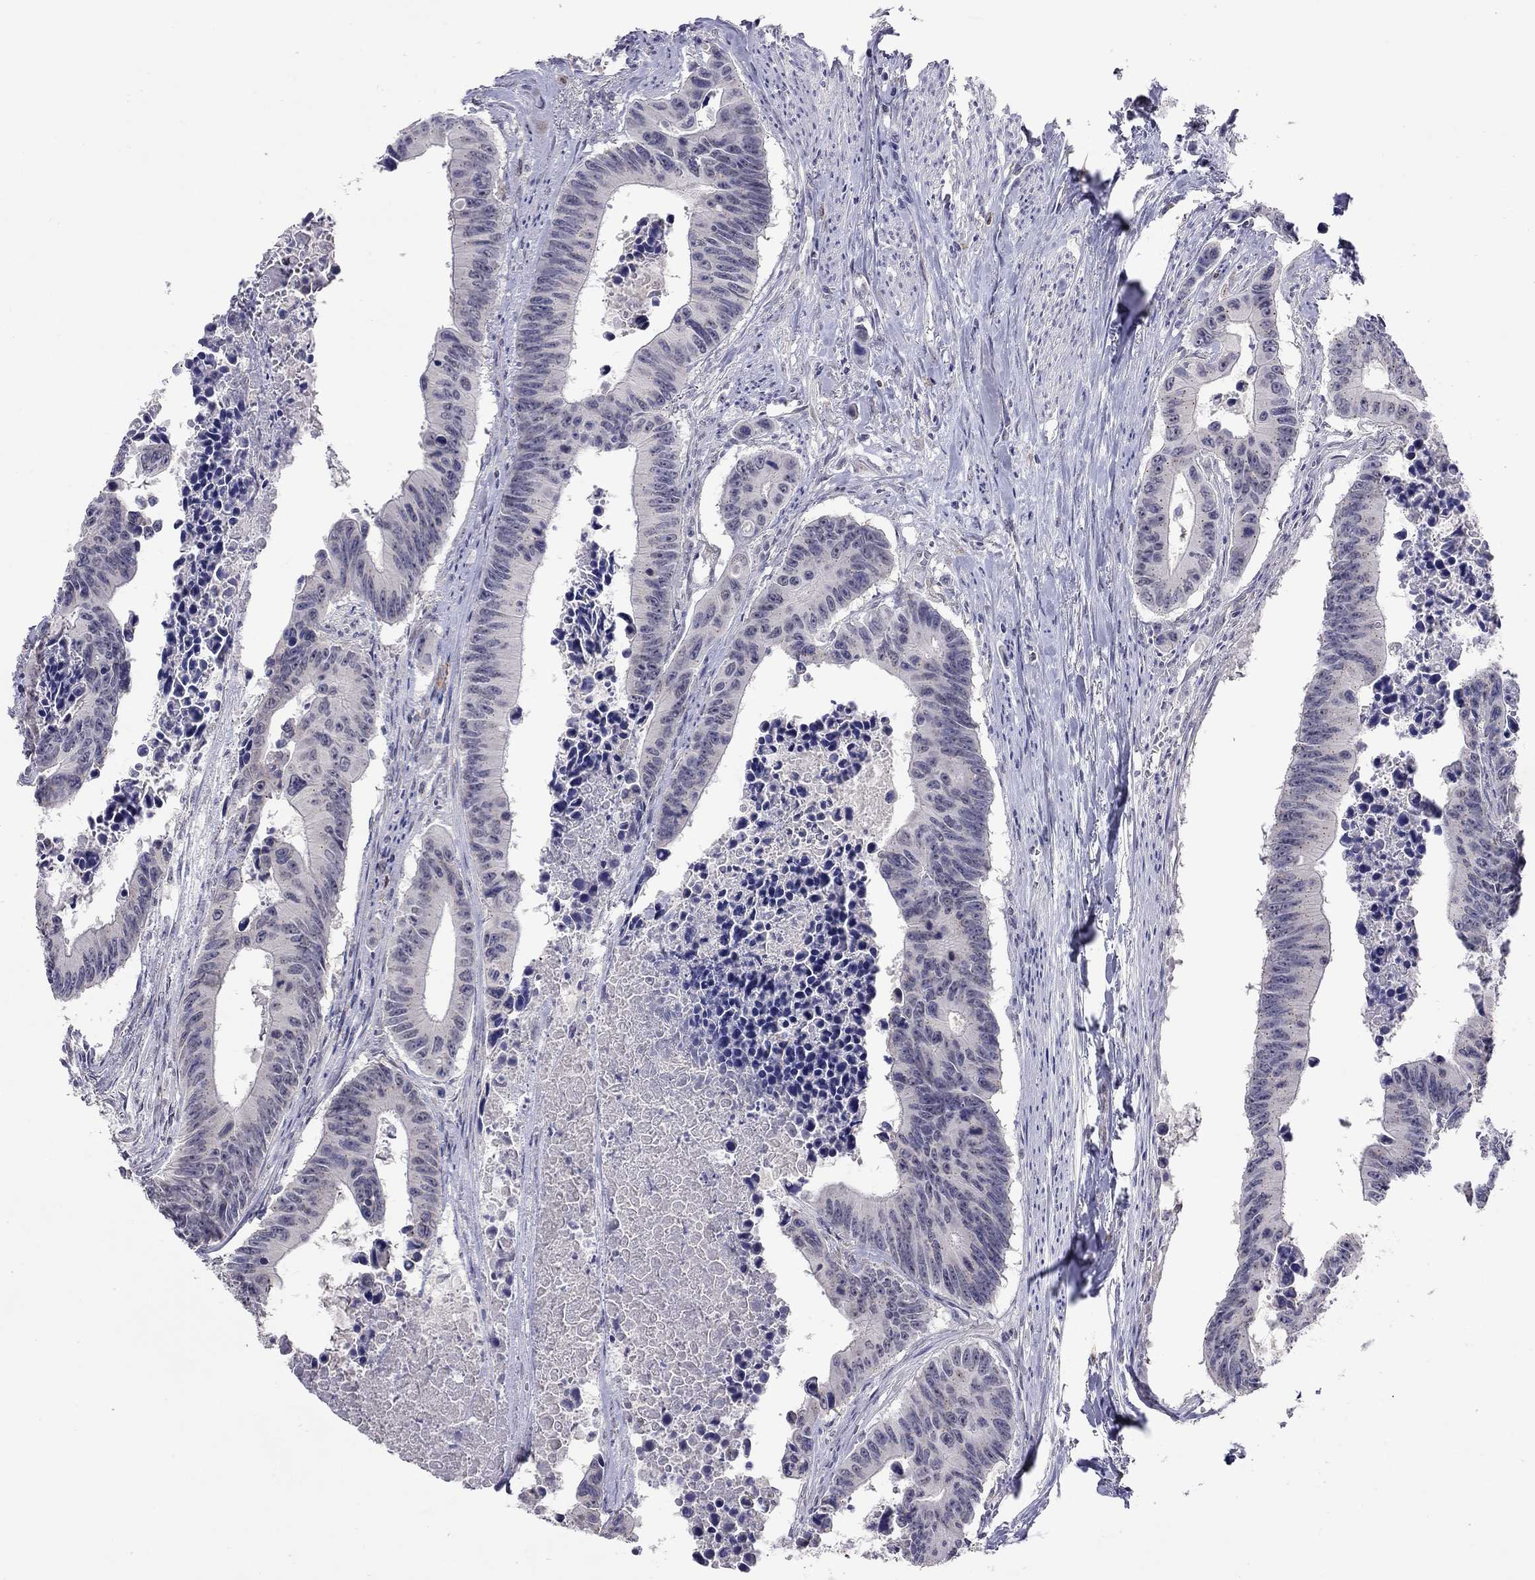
{"staining": {"intensity": "negative", "quantity": "none", "location": "none"}, "tissue": "colorectal cancer", "cell_type": "Tumor cells", "image_type": "cancer", "snomed": [{"axis": "morphology", "description": "Adenocarcinoma, NOS"}, {"axis": "topography", "description": "Colon"}], "caption": "There is no significant staining in tumor cells of colorectal cancer.", "gene": "WNK3", "patient": {"sex": "female", "age": 87}}